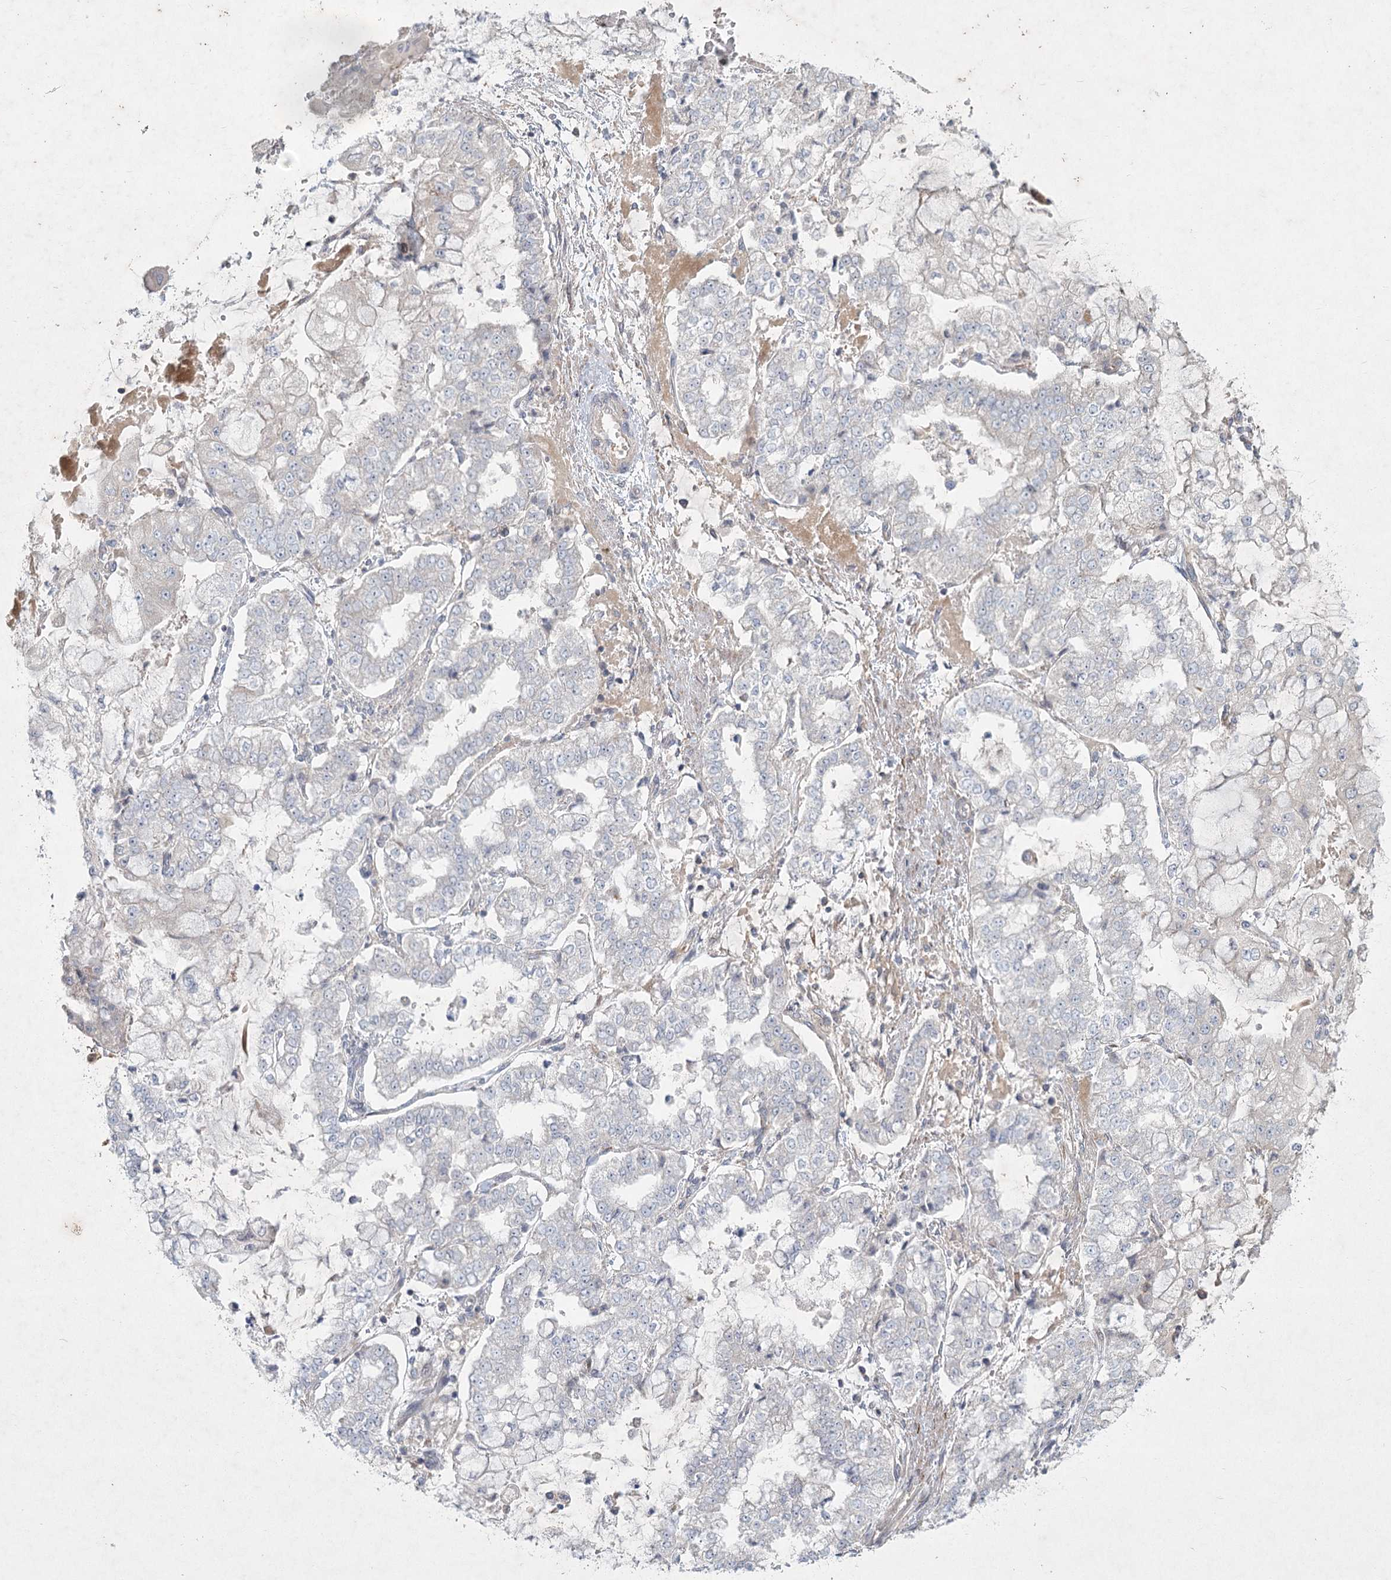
{"staining": {"intensity": "negative", "quantity": "none", "location": "none"}, "tissue": "stomach cancer", "cell_type": "Tumor cells", "image_type": "cancer", "snomed": [{"axis": "morphology", "description": "Adenocarcinoma, NOS"}, {"axis": "topography", "description": "Stomach"}], "caption": "Stomach adenocarcinoma stained for a protein using IHC exhibits no expression tumor cells.", "gene": "FAM110C", "patient": {"sex": "male", "age": 76}}